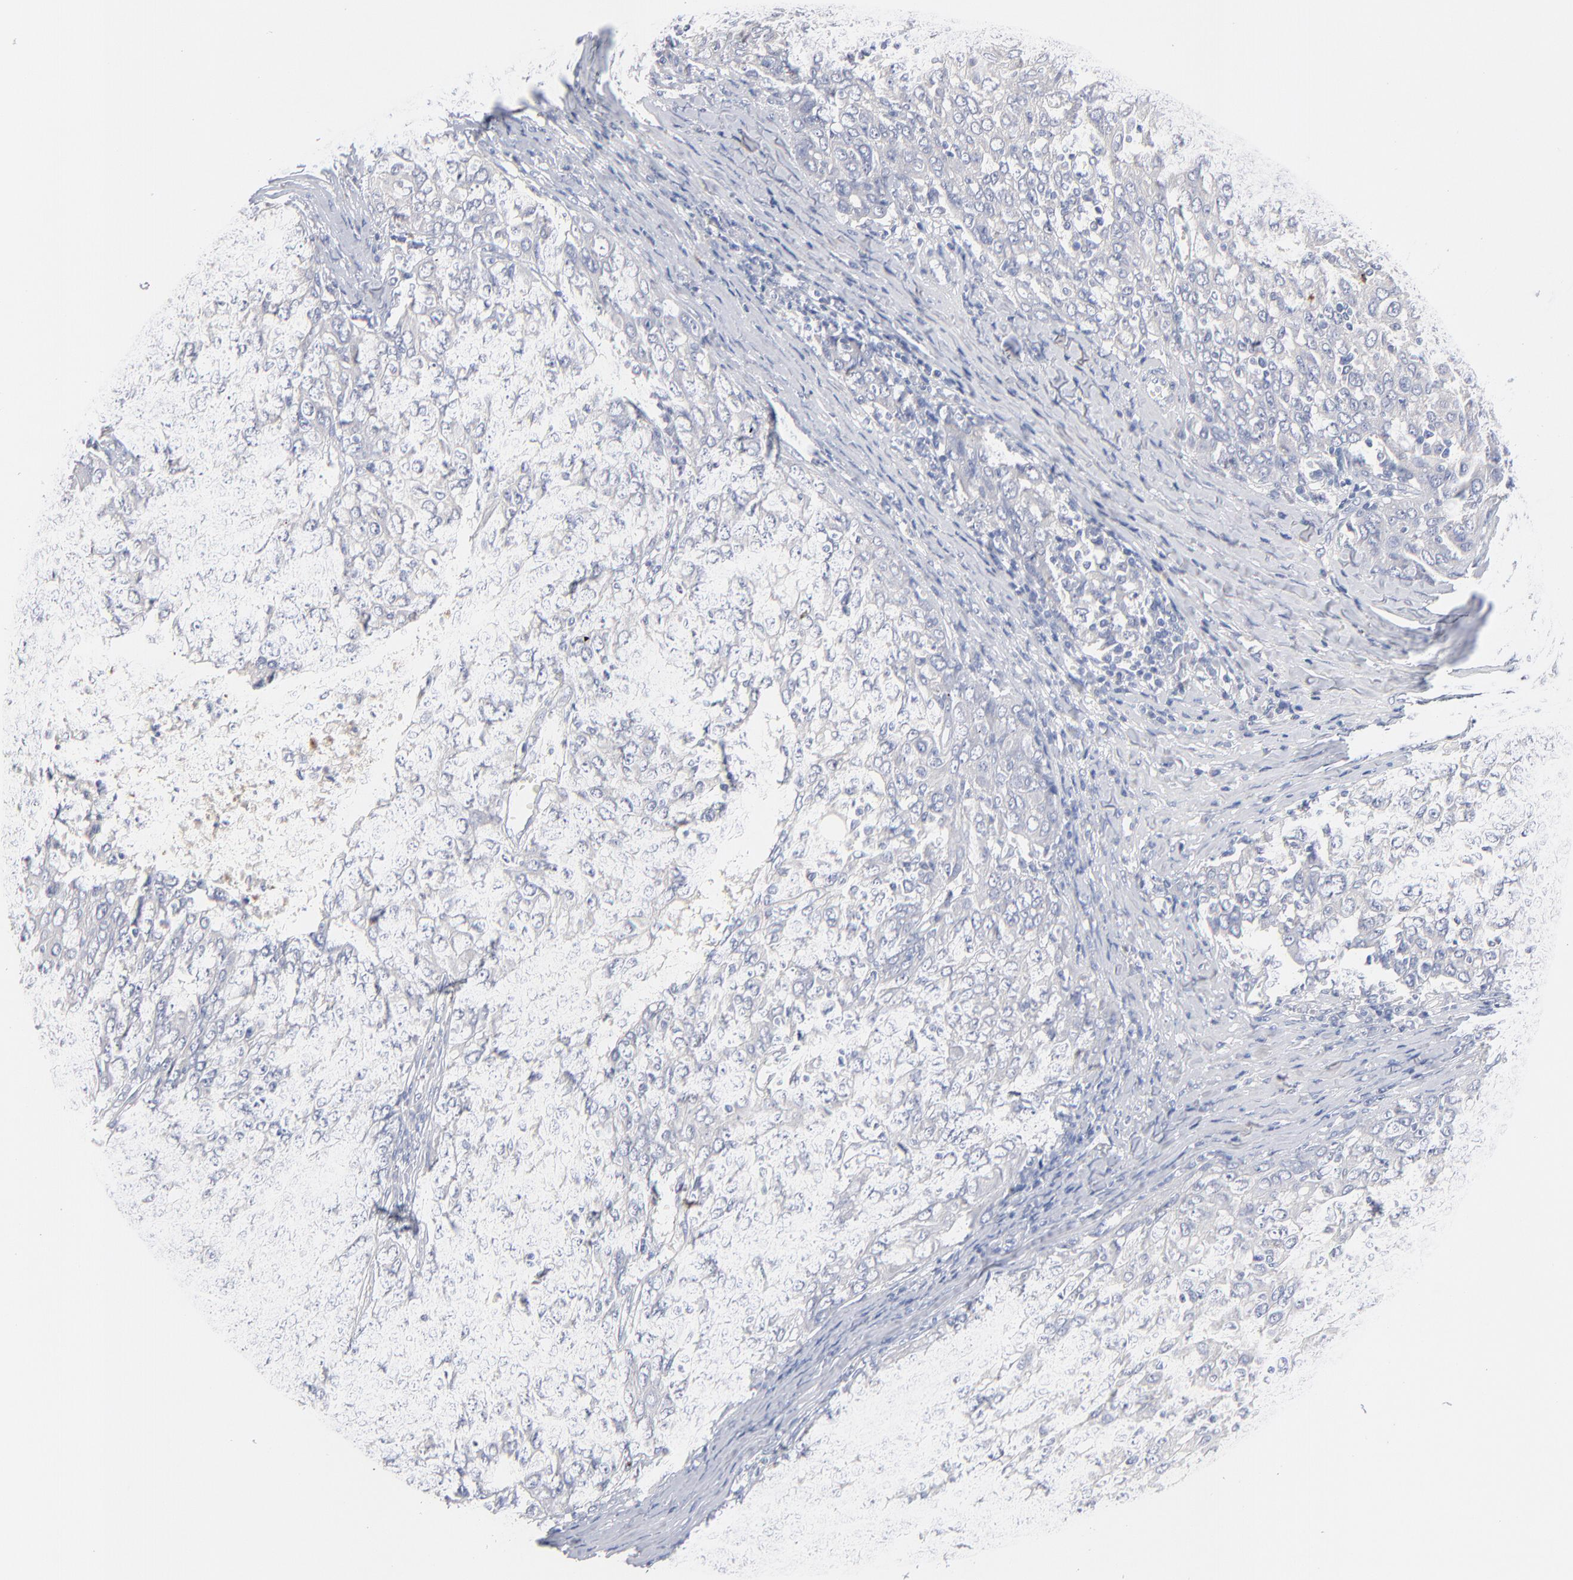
{"staining": {"intensity": "negative", "quantity": "none", "location": "none"}, "tissue": "ovarian cancer", "cell_type": "Tumor cells", "image_type": "cancer", "snomed": [{"axis": "morphology", "description": "Carcinoma, endometroid"}, {"axis": "topography", "description": "Ovary"}], "caption": "Tumor cells are negative for protein expression in human ovarian cancer (endometroid carcinoma).", "gene": "F12", "patient": {"sex": "female", "age": 50}}